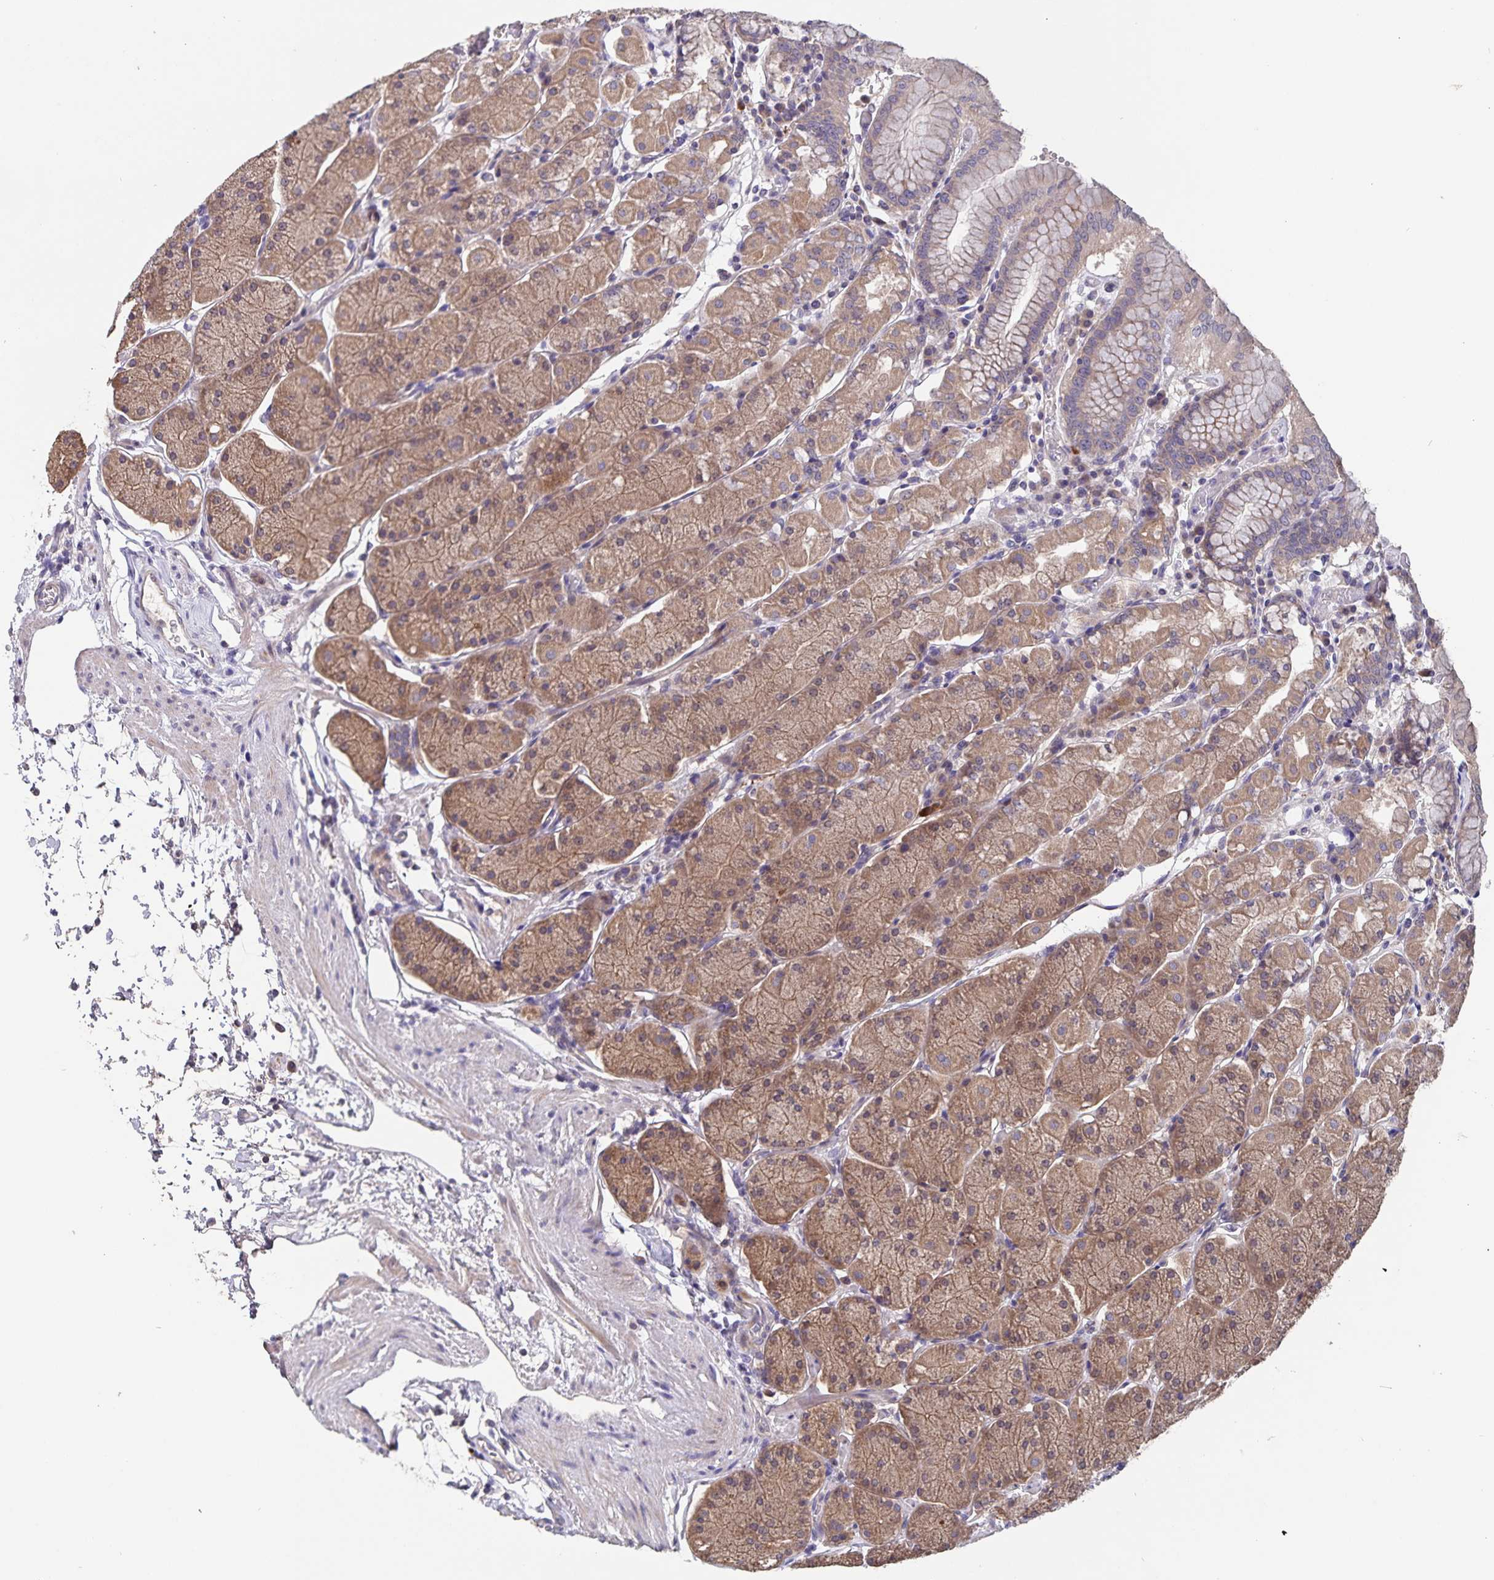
{"staining": {"intensity": "moderate", "quantity": "25%-75%", "location": "cytoplasmic/membranous"}, "tissue": "stomach", "cell_type": "Glandular cells", "image_type": "normal", "snomed": [{"axis": "morphology", "description": "Normal tissue, NOS"}, {"axis": "topography", "description": "Stomach, upper"}, {"axis": "topography", "description": "Stomach"}], "caption": "Immunohistochemistry (IHC) of benign human stomach demonstrates medium levels of moderate cytoplasmic/membranous expression in approximately 25%-75% of glandular cells.", "gene": "FBXL16", "patient": {"sex": "male", "age": 76}}